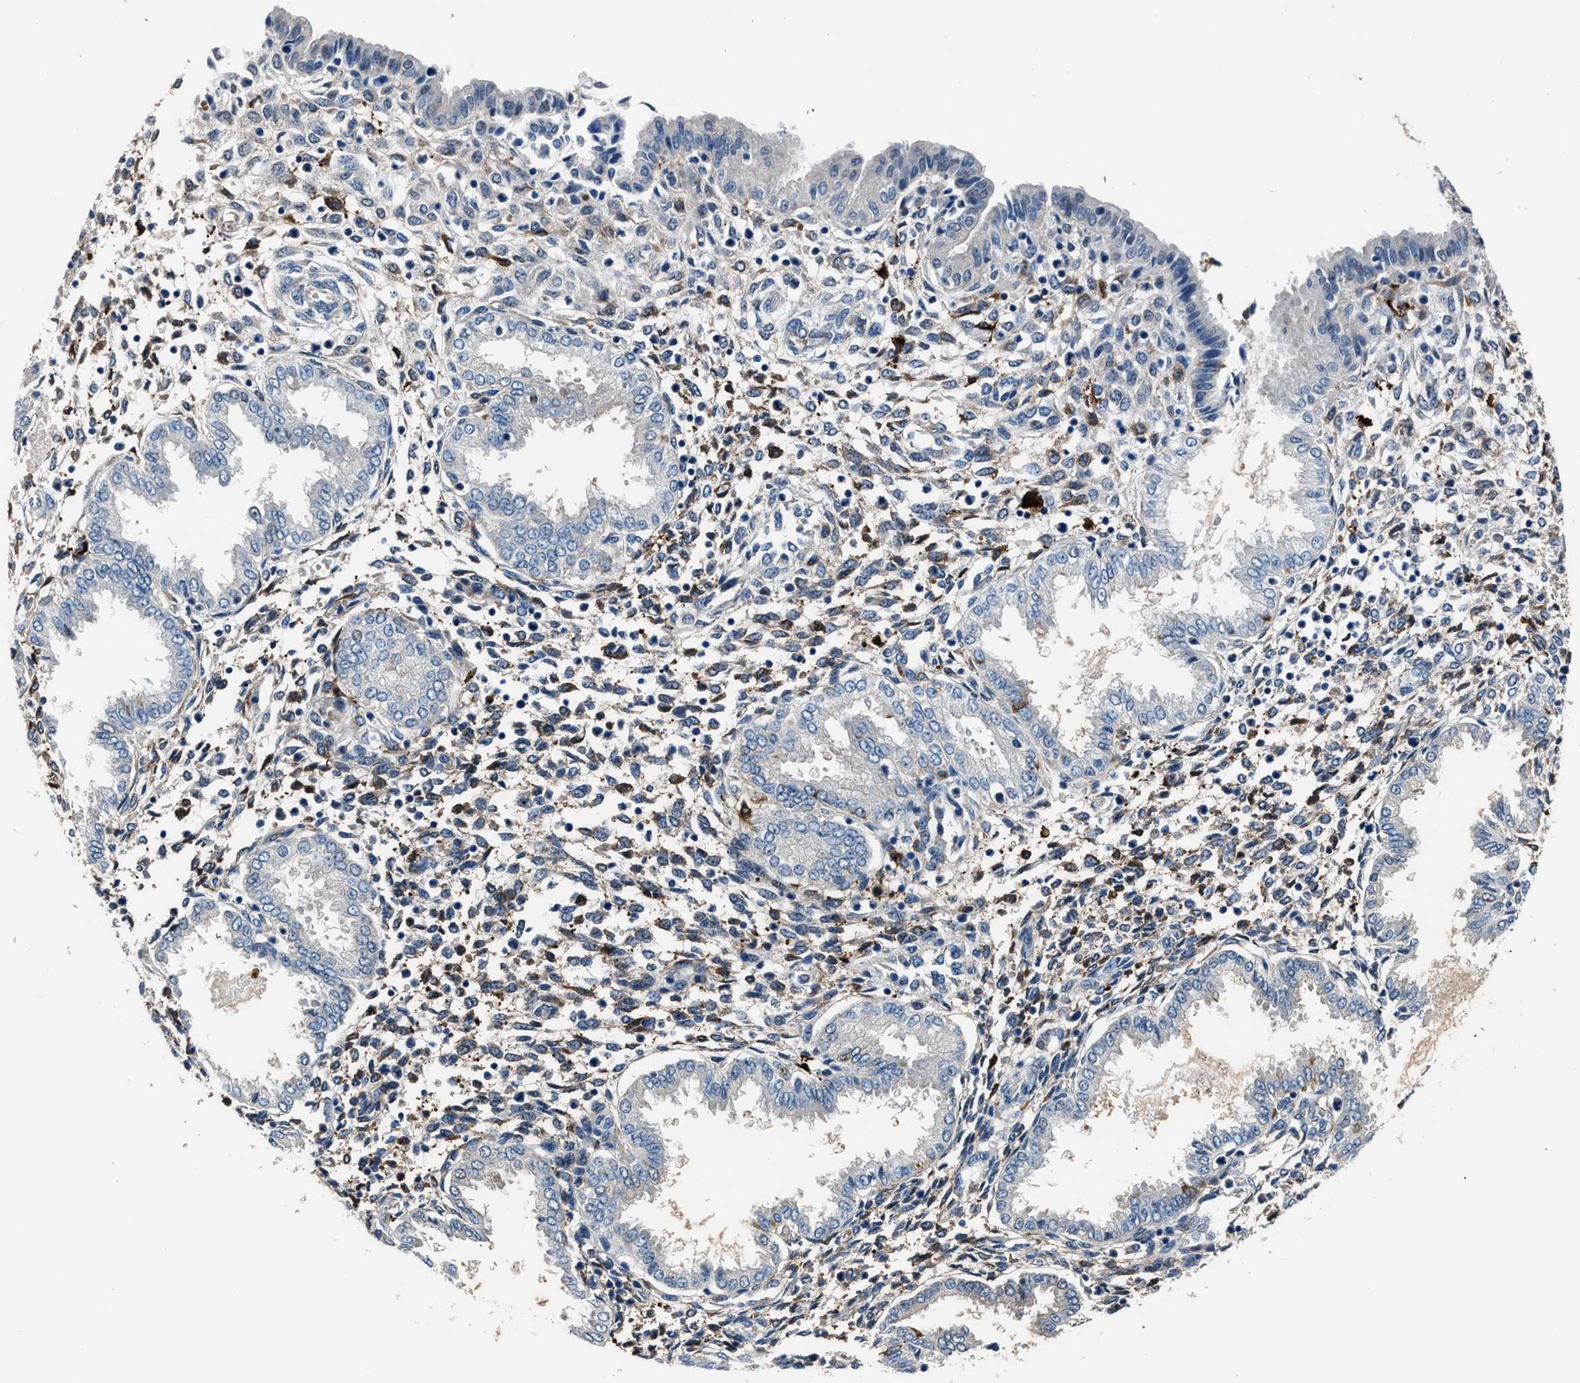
{"staining": {"intensity": "moderate", "quantity": ">75%", "location": "cytoplasmic/membranous"}, "tissue": "endometrium", "cell_type": "Cells in endometrial stroma", "image_type": "normal", "snomed": [{"axis": "morphology", "description": "Normal tissue, NOS"}, {"axis": "topography", "description": "Endometrium"}], "caption": "Immunohistochemistry (IHC) staining of unremarkable endometrium, which shows medium levels of moderate cytoplasmic/membranous staining in about >75% of cells in endometrial stroma indicating moderate cytoplasmic/membranous protein positivity. The staining was performed using DAB (3,3'-diaminobenzidine) (brown) for protein detection and nuclei were counterstained in hematoxylin (blue).", "gene": "FTL", "patient": {"sex": "female", "age": 33}}